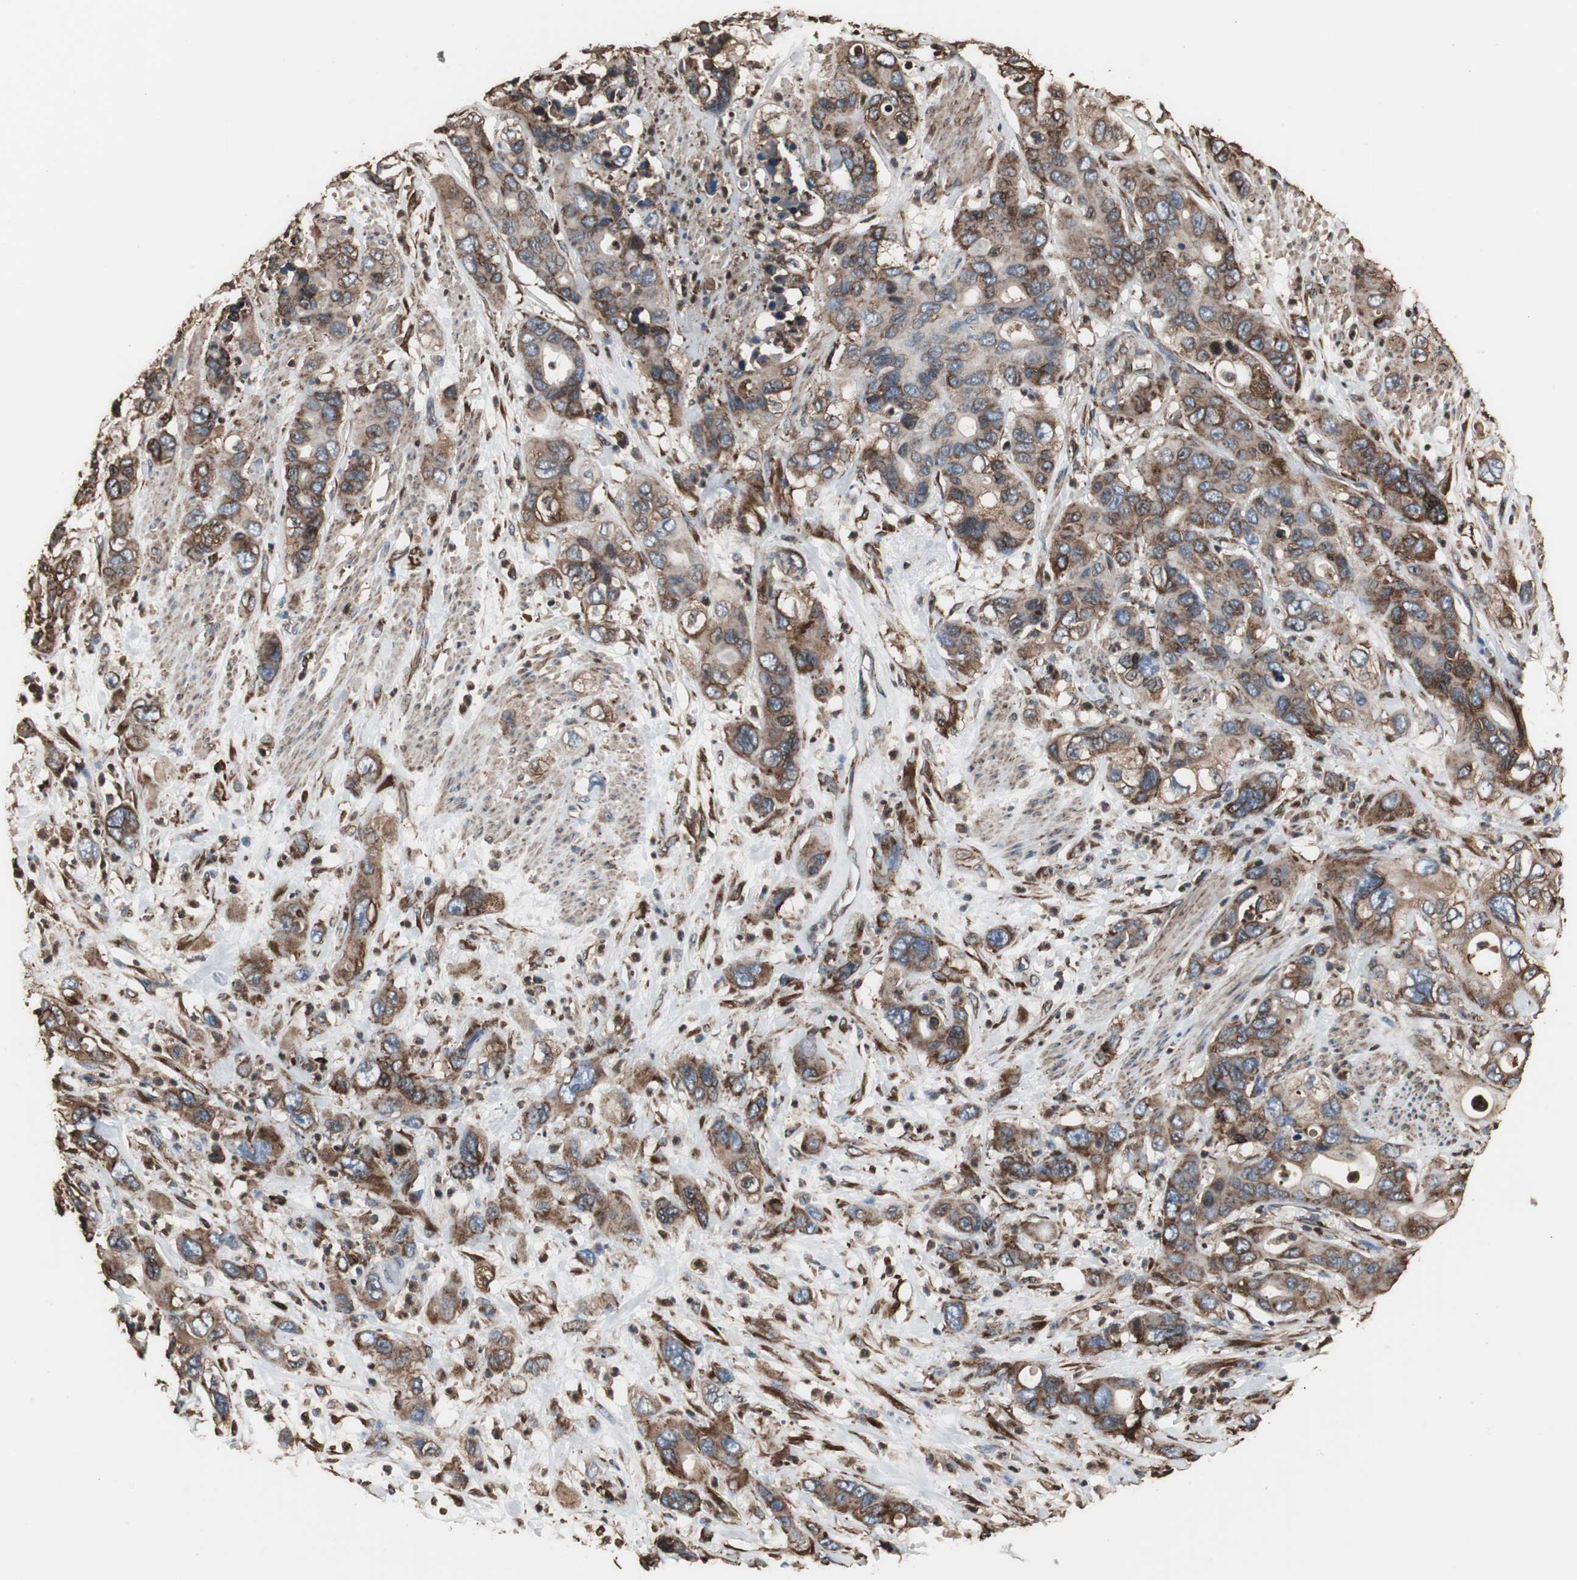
{"staining": {"intensity": "moderate", "quantity": ">75%", "location": "cytoplasmic/membranous"}, "tissue": "pancreatic cancer", "cell_type": "Tumor cells", "image_type": "cancer", "snomed": [{"axis": "morphology", "description": "Adenocarcinoma, NOS"}, {"axis": "topography", "description": "Pancreas"}], "caption": "DAB immunohistochemical staining of human pancreatic cancer (adenocarcinoma) demonstrates moderate cytoplasmic/membranous protein positivity in about >75% of tumor cells. The protein is shown in brown color, while the nuclei are stained blue.", "gene": "CALU", "patient": {"sex": "female", "age": 71}}